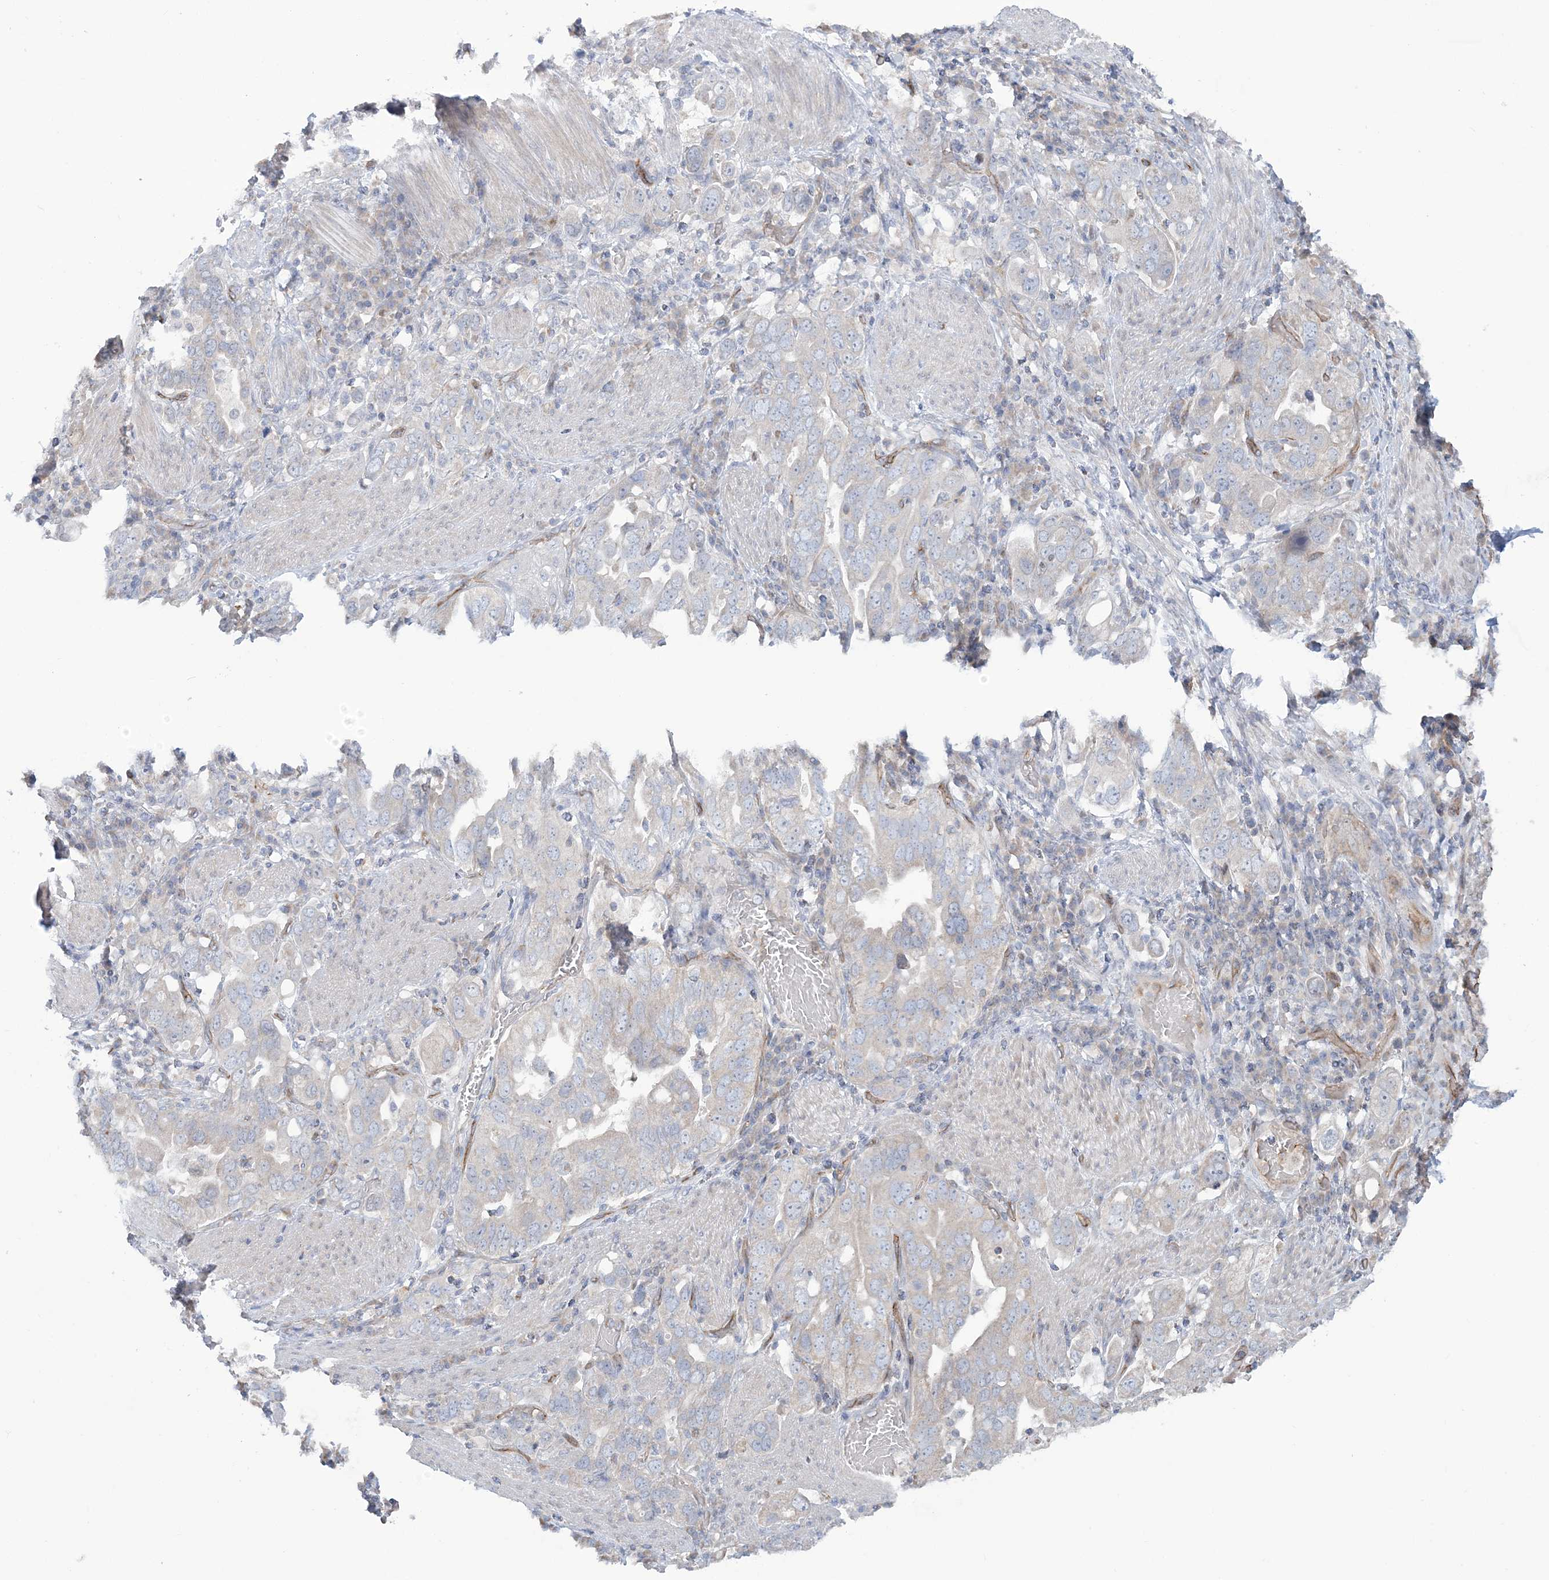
{"staining": {"intensity": "negative", "quantity": "none", "location": "none"}, "tissue": "stomach cancer", "cell_type": "Tumor cells", "image_type": "cancer", "snomed": [{"axis": "morphology", "description": "Adenocarcinoma, NOS"}, {"axis": "topography", "description": "Stomach, upper"}], "caption": "Protein analysis of stomach cancer (adenocarcinoma) shows no significant expression in tumor cells.", "gene": "FARSB", "patient": {"sex": "male", "age": 62}}